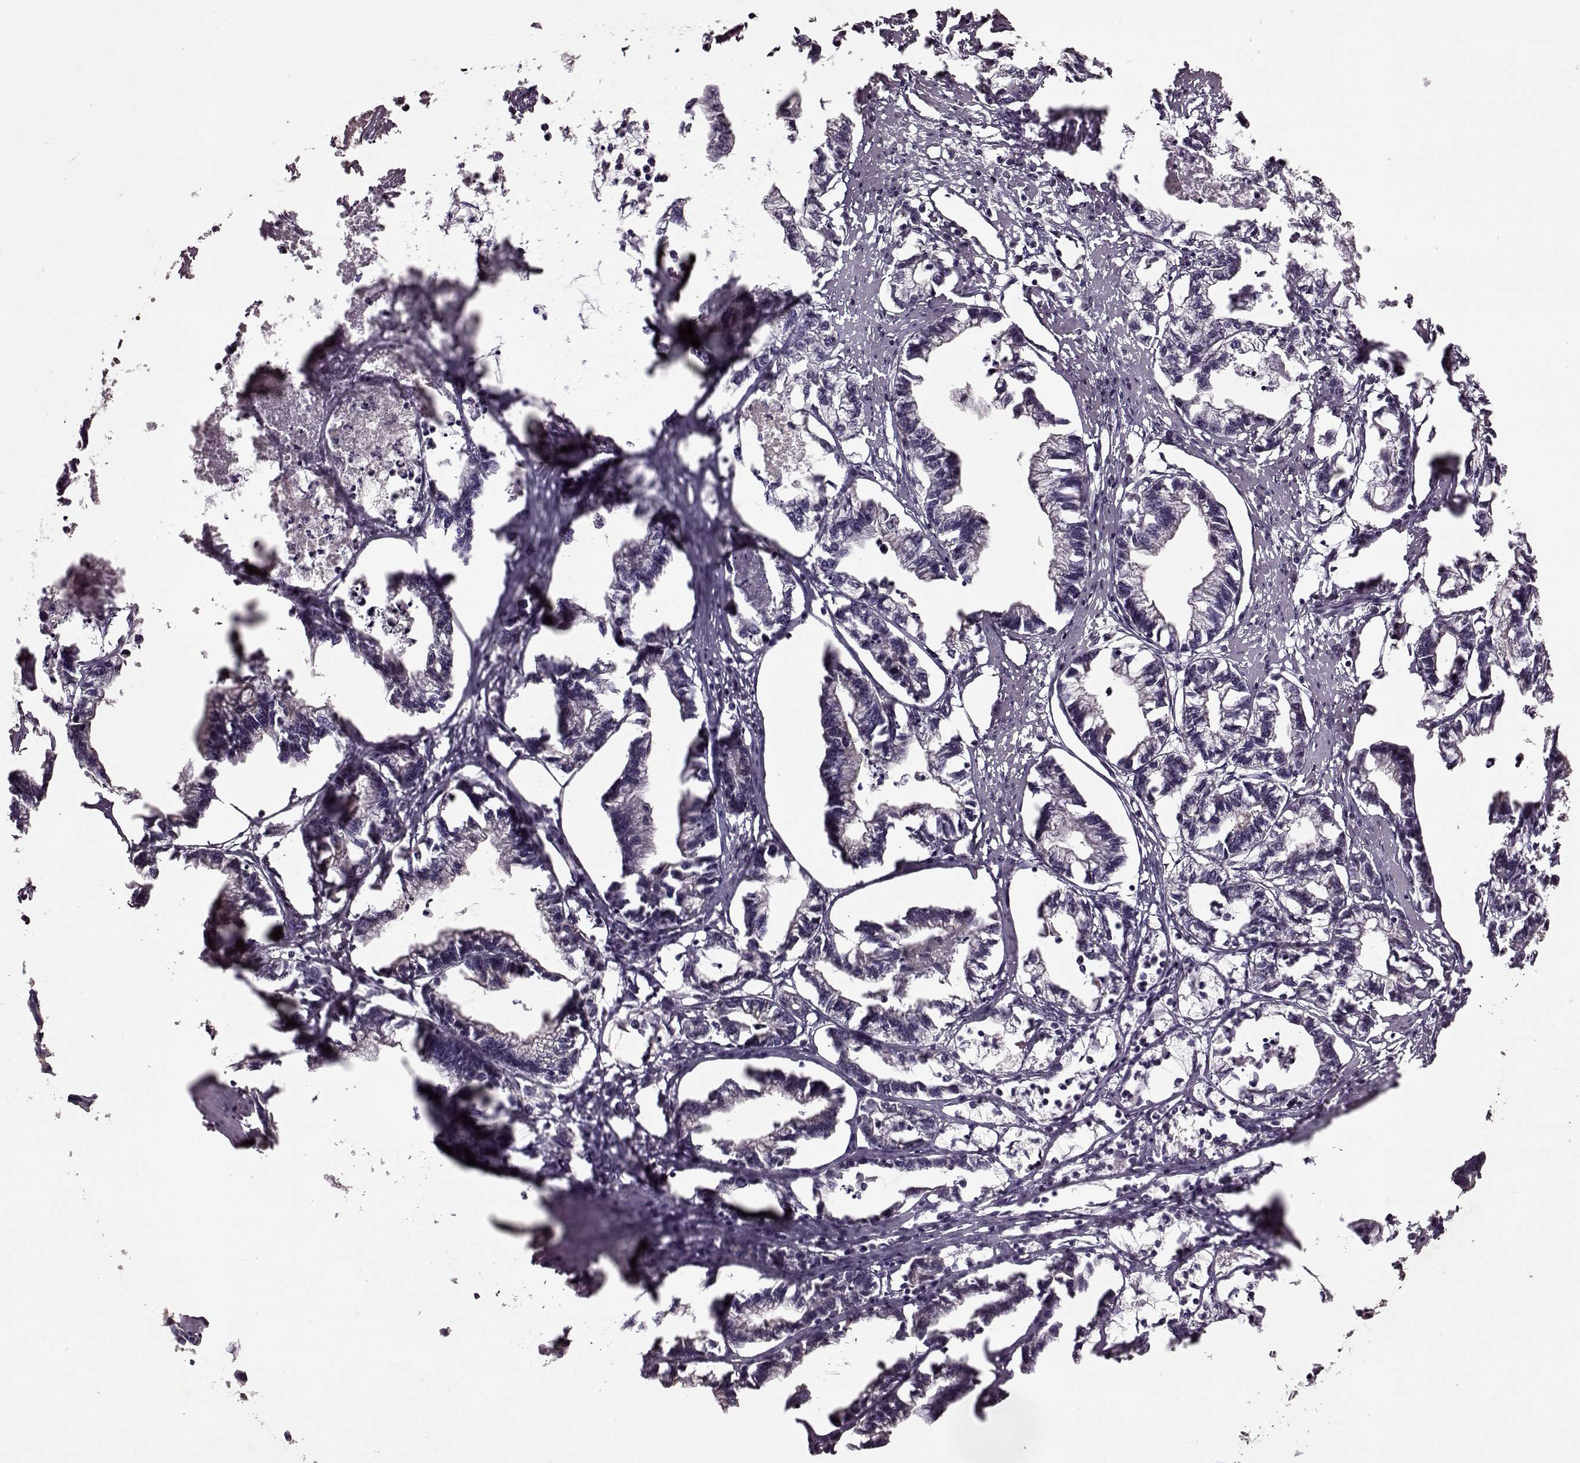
{"staining": {"intensity": "negative", "quantity": "none", "location": "none"}, "tissue": "stomach cancer", "cell_type": "Tumor cells", "image_type": "cancer", "snomed": [{"axis": "morphology", "description": "Adenocarcinoma, NOS"}, {"axis": "topography", "description": "Stomach"}], "caption": "Tumor cells show no significant expression in stomach adenocarcinoma. (DAB (3,3'-diaminobenzidine) immunohistochemistry (IHC) visualized using brightfield microscopy, high magnification).", "gene": "FTO", "patient": {"sex": "male", "age": 83}}